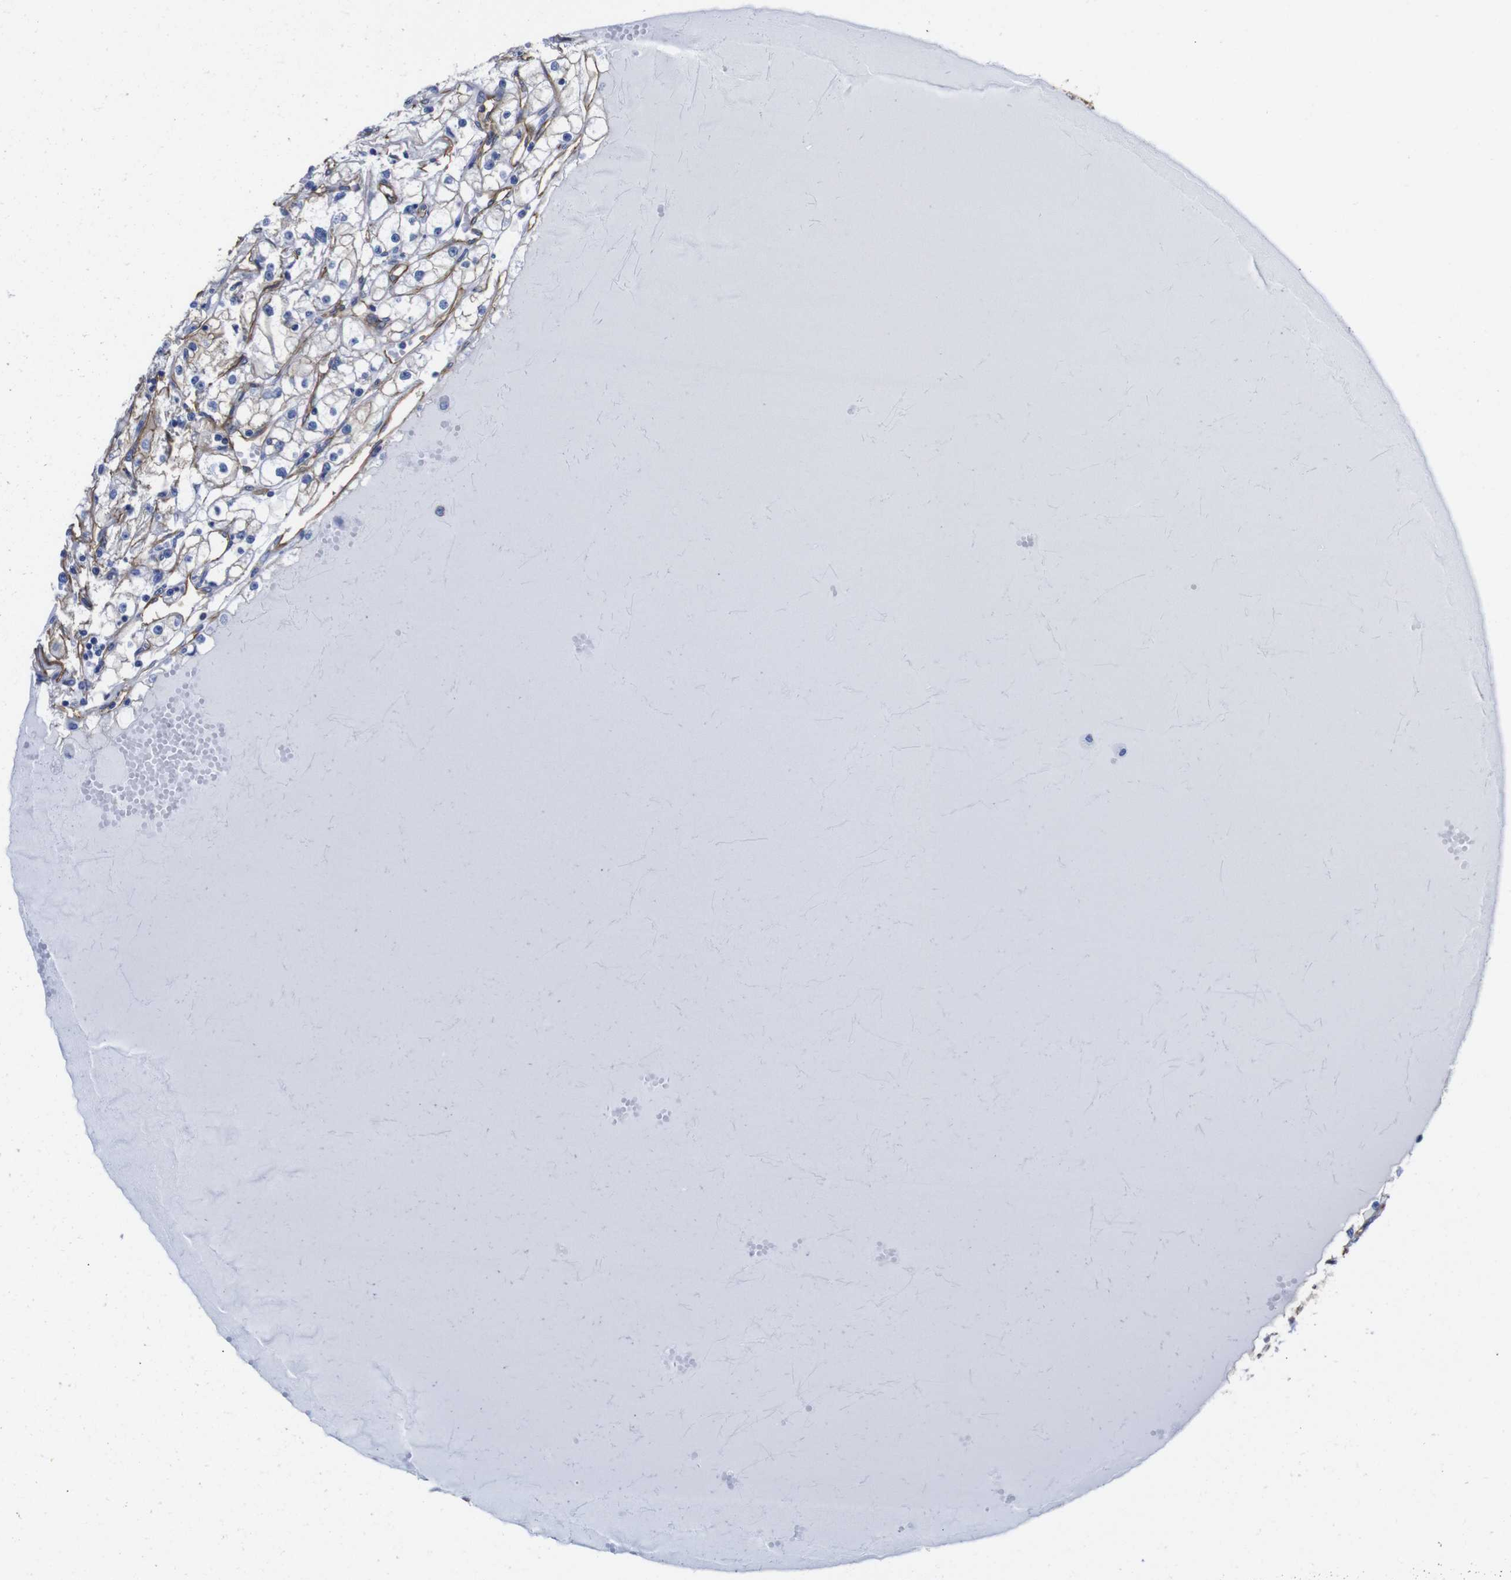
{"staining": {"intensity": "moderate", "quantity": ">75%", "location": "cytoplasmic/membranous"}, "tissue": "renal cancer", "cell_type": "Tumor cells", "image_type": "cancer", "snomed": [{"axis": "morphology", "description": "Adenocarcinoma, NOS"}, {"axis": "topography", "description": "Kidney"}], "caption": "Immunohistochemistry photomicrograph of adenocarcinoma (renal) stained for a protein (brown), which displays medium levels of moderate cytoplasmic/membranous expression in about >75% of tumor cells.", "gene": "SPTBN1", "patient": {"sex": "male", "age": 56}}